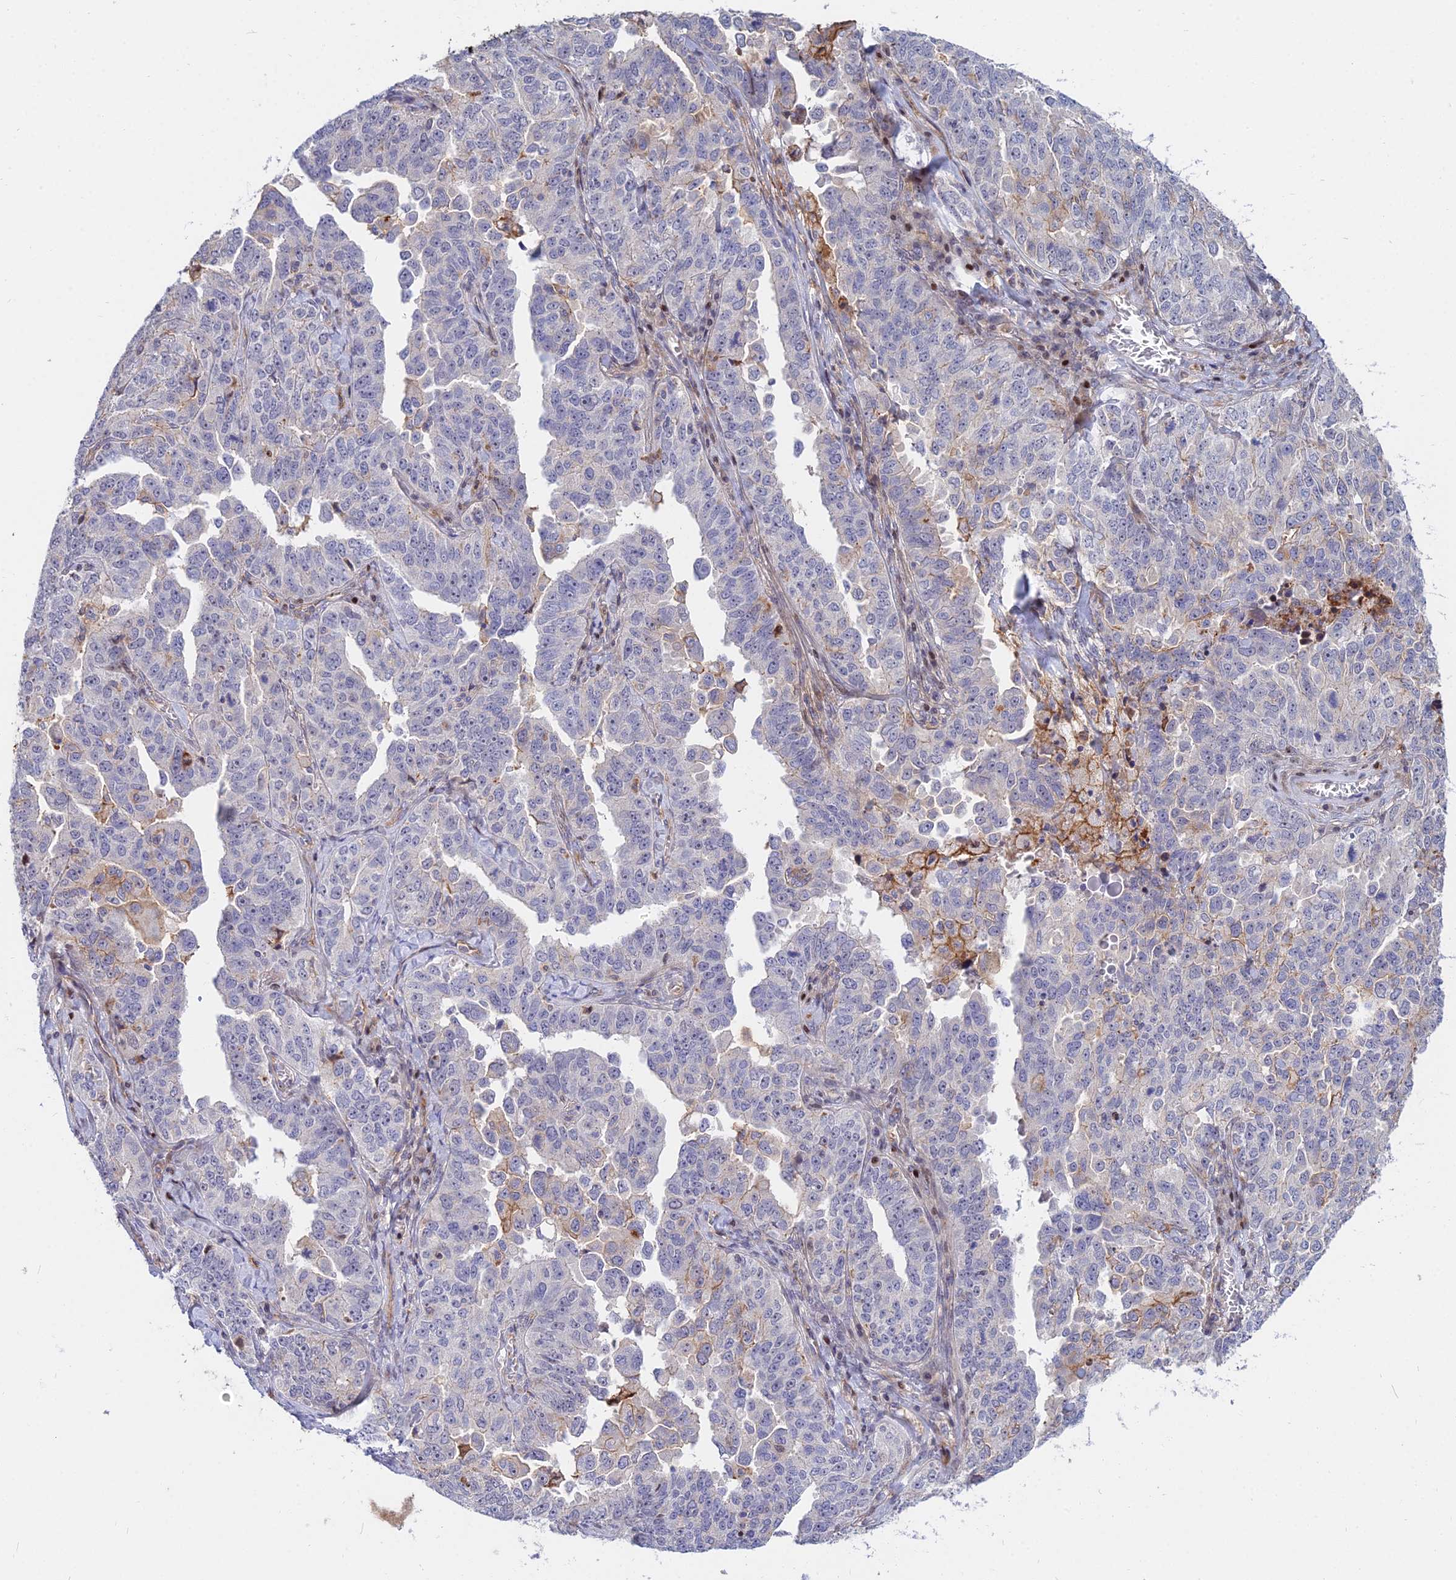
{"staining": {"intensity": "negative", "quantity": "none", "location": "none"}, "tissue": "ovarian cancer", "cell_type": "Tumor cells", "image_type": "cancer", "snomed": [{"axis": "morphology", "description": "Carcinoma, endometroid"}, {"axis": "topography", "description": "Ovary"}], "caption": "Tumor cells show no significant protein staining in ovarian cancer. (DAB (3,3'-diaminobenzidine) immunohistochemistry visualized using brightfield microscopy, high magnification).", "gene": "TRIM43B", "patient": {"sex": "female", "age": 62}}